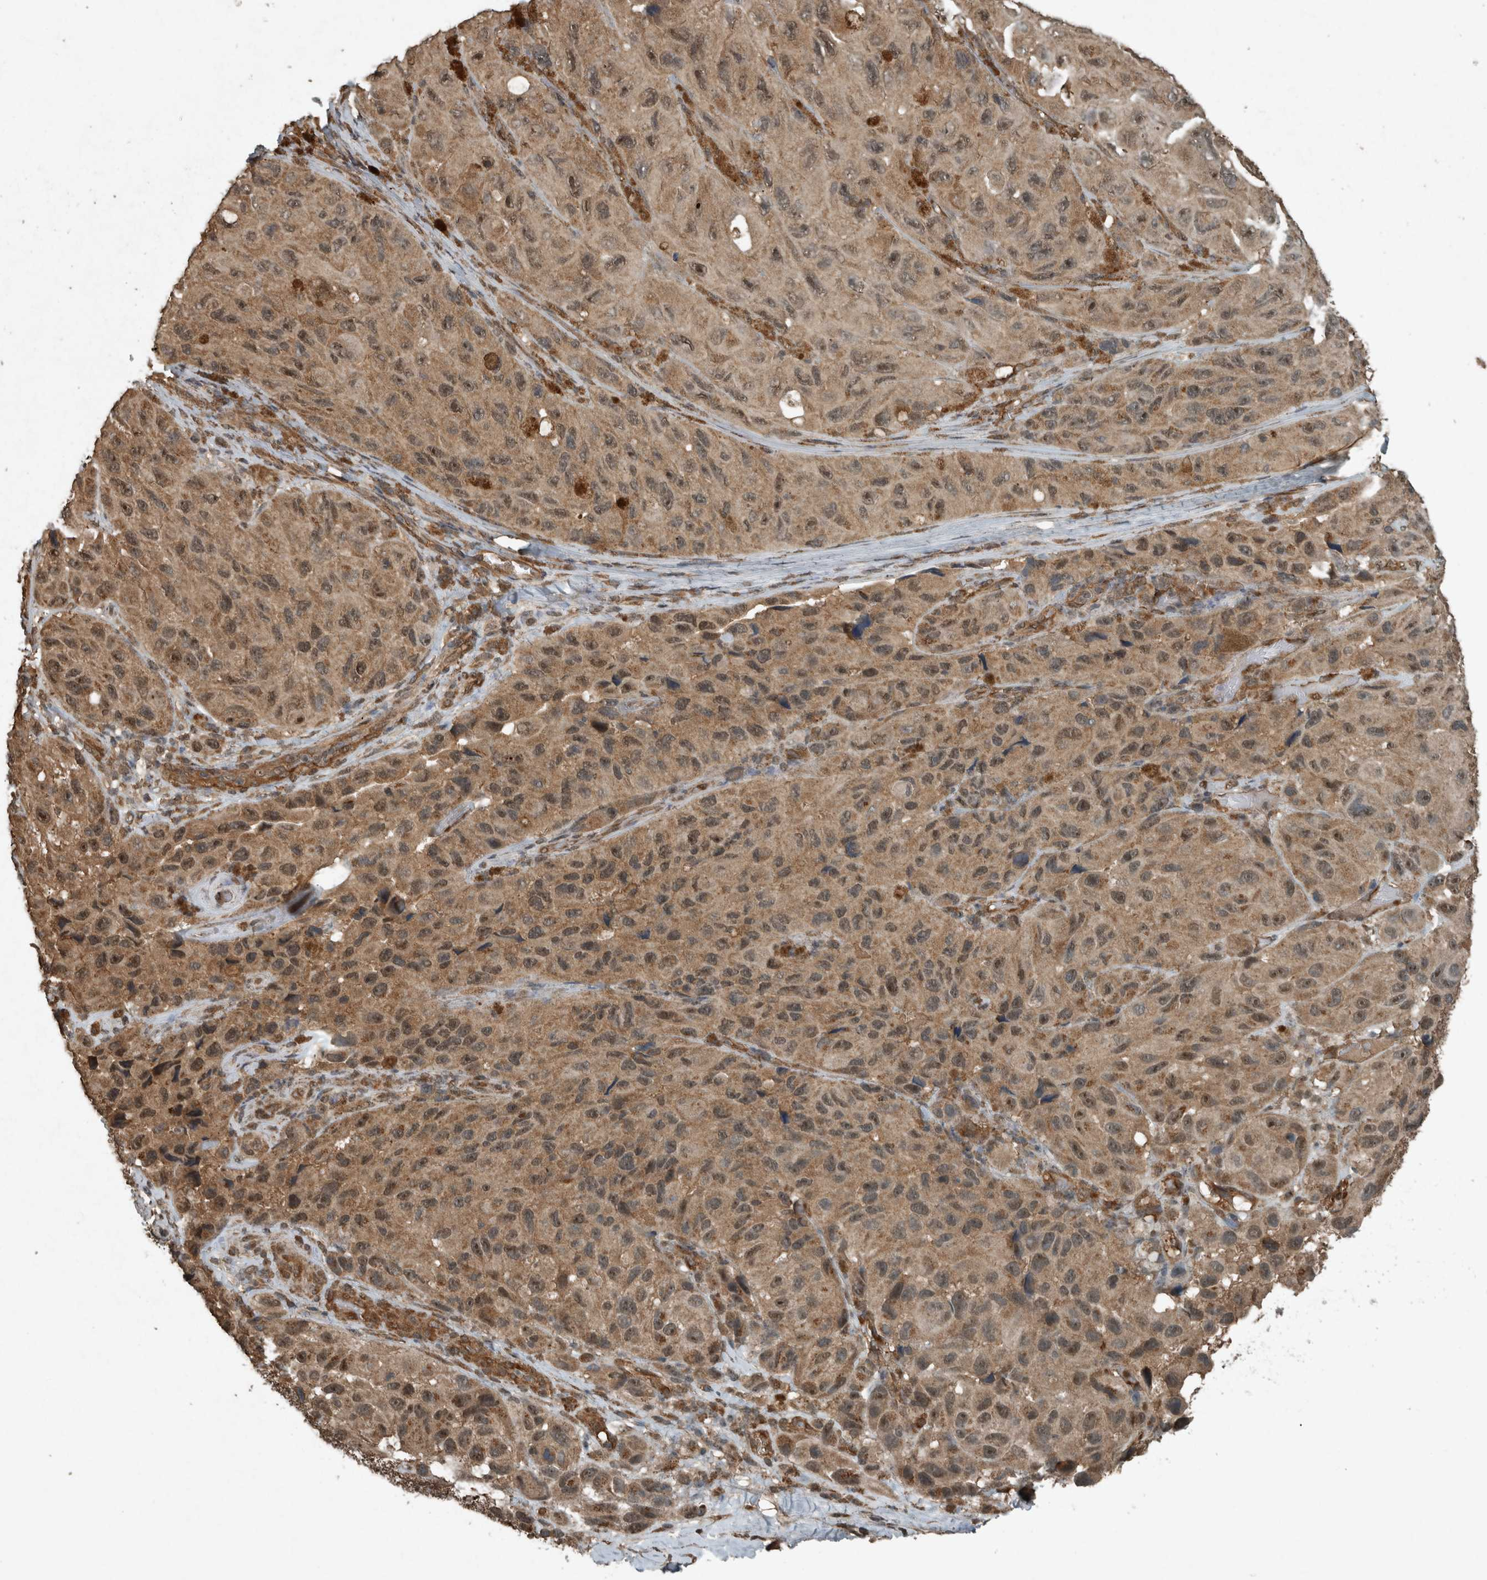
{"staining": {"intensity": "moderate", "quantity": ">75%", "location": "cytoplasmic/membranous,nuclear"}, "tissue": "melanoma", "cell_type": "Tumor cells", "image_type": "cancer", "snomed": [{"axis": "morphology", "description": "Malignant melanoma, NOS"}, {"axis": "topography", "description": "Skin"}], "caption": "The micrograph exhibits staining of melanoma, revealing moderate cytoplasmic/membranous and nuclear protein expression (brown color) within tumor cells.", "gene": "ARHGEF12", "patient": {"sex": "female", "age": 73}}